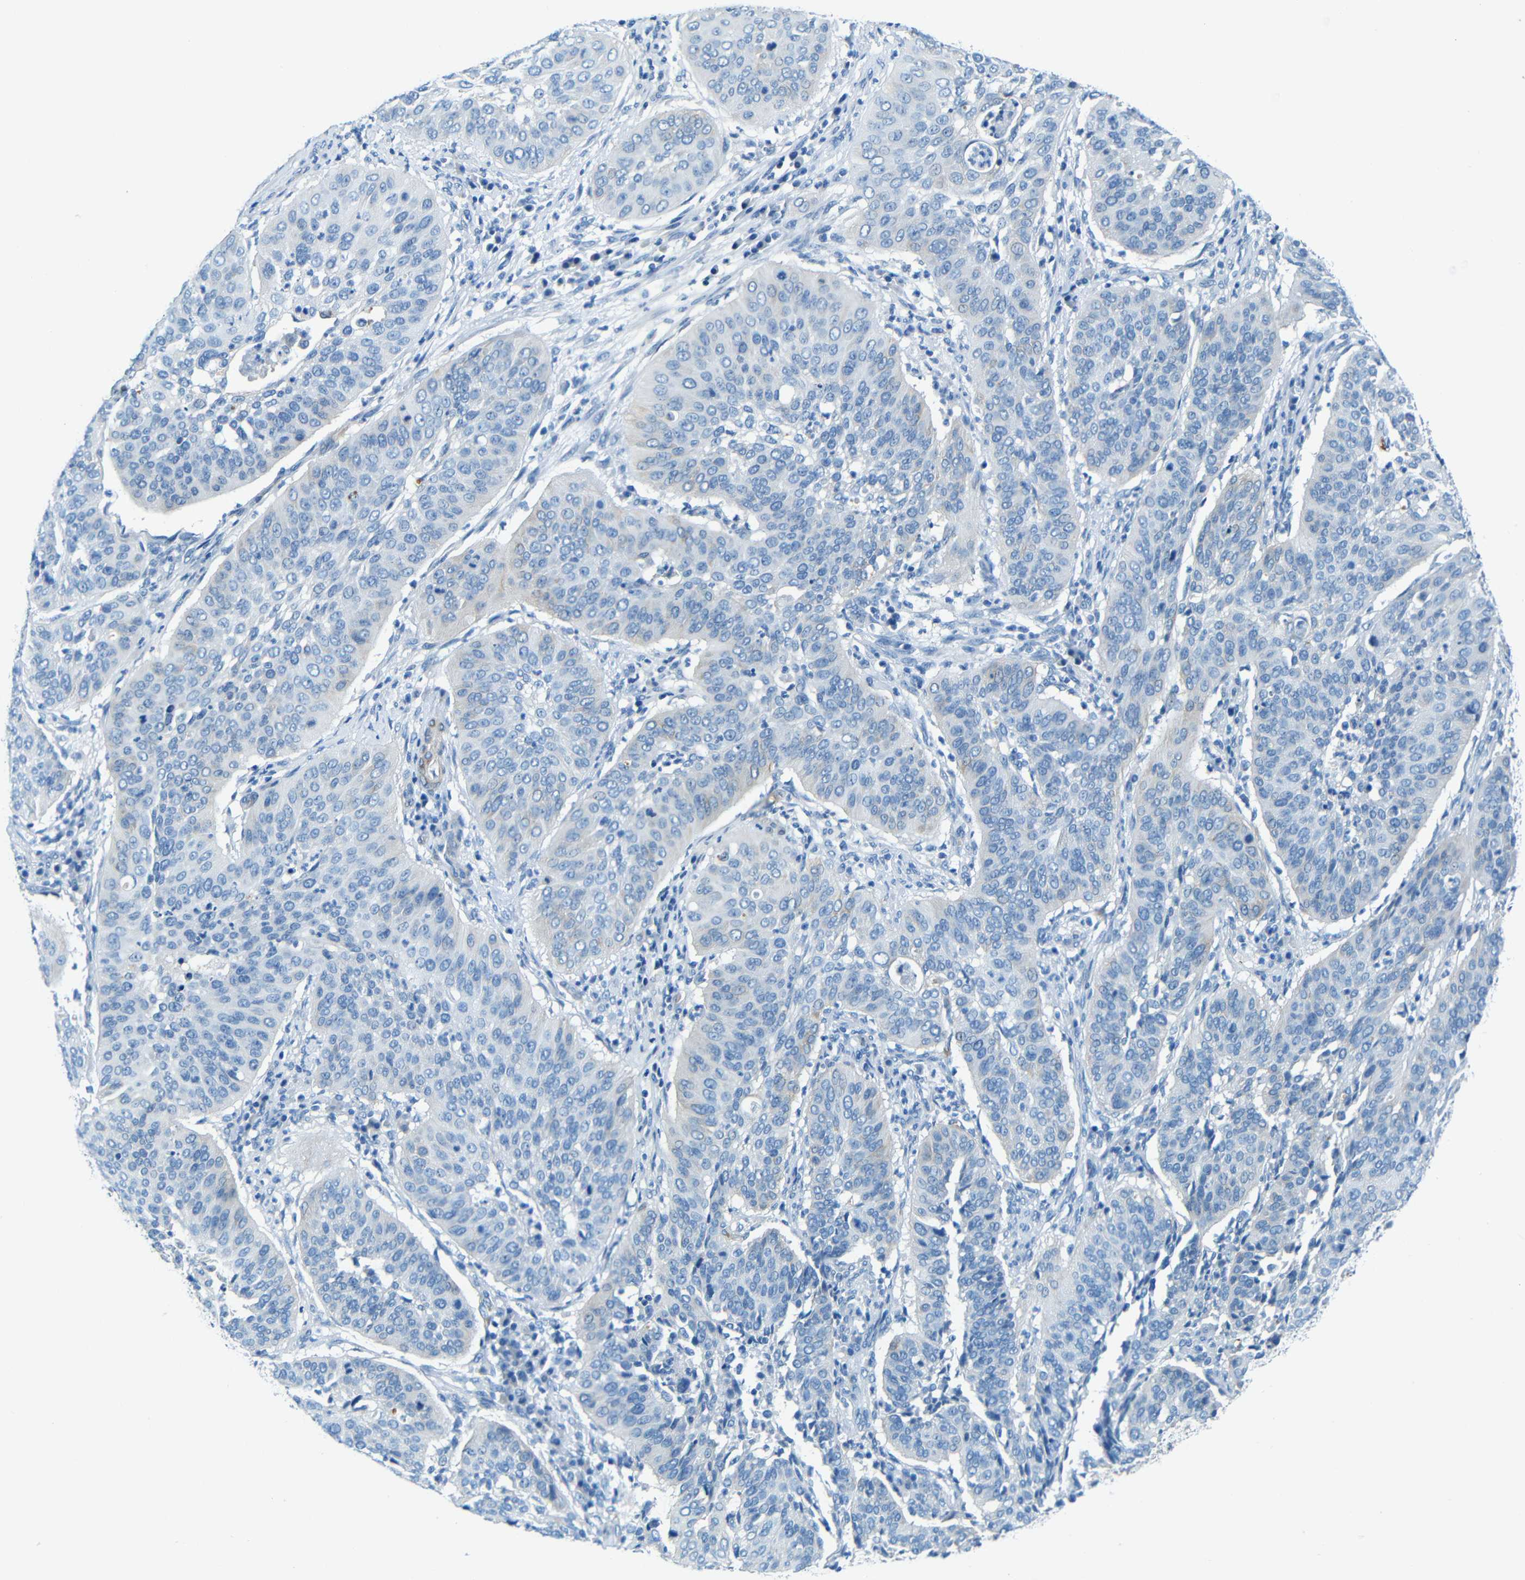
{"staining": {"intensity": "negative", "quantity": "none", "location": "none"}, "tissue": "cervical cancer", "cell_type": "Tumor cells", "image_type": "cancer", "snomed": [{"axis": "morphology", "description": "Normal tissue, NOS"}, {"axis": "morphology", "description": "Squamous cell carcinoma, NOS"}, {"axis": "topography", "description": "Cervix"}], "caption": "Tumor cells show no significant staining in squamous cell carcinoma (cervical).", "gene": "MAP2", "patient": {"sex": "female", "age": 39}}